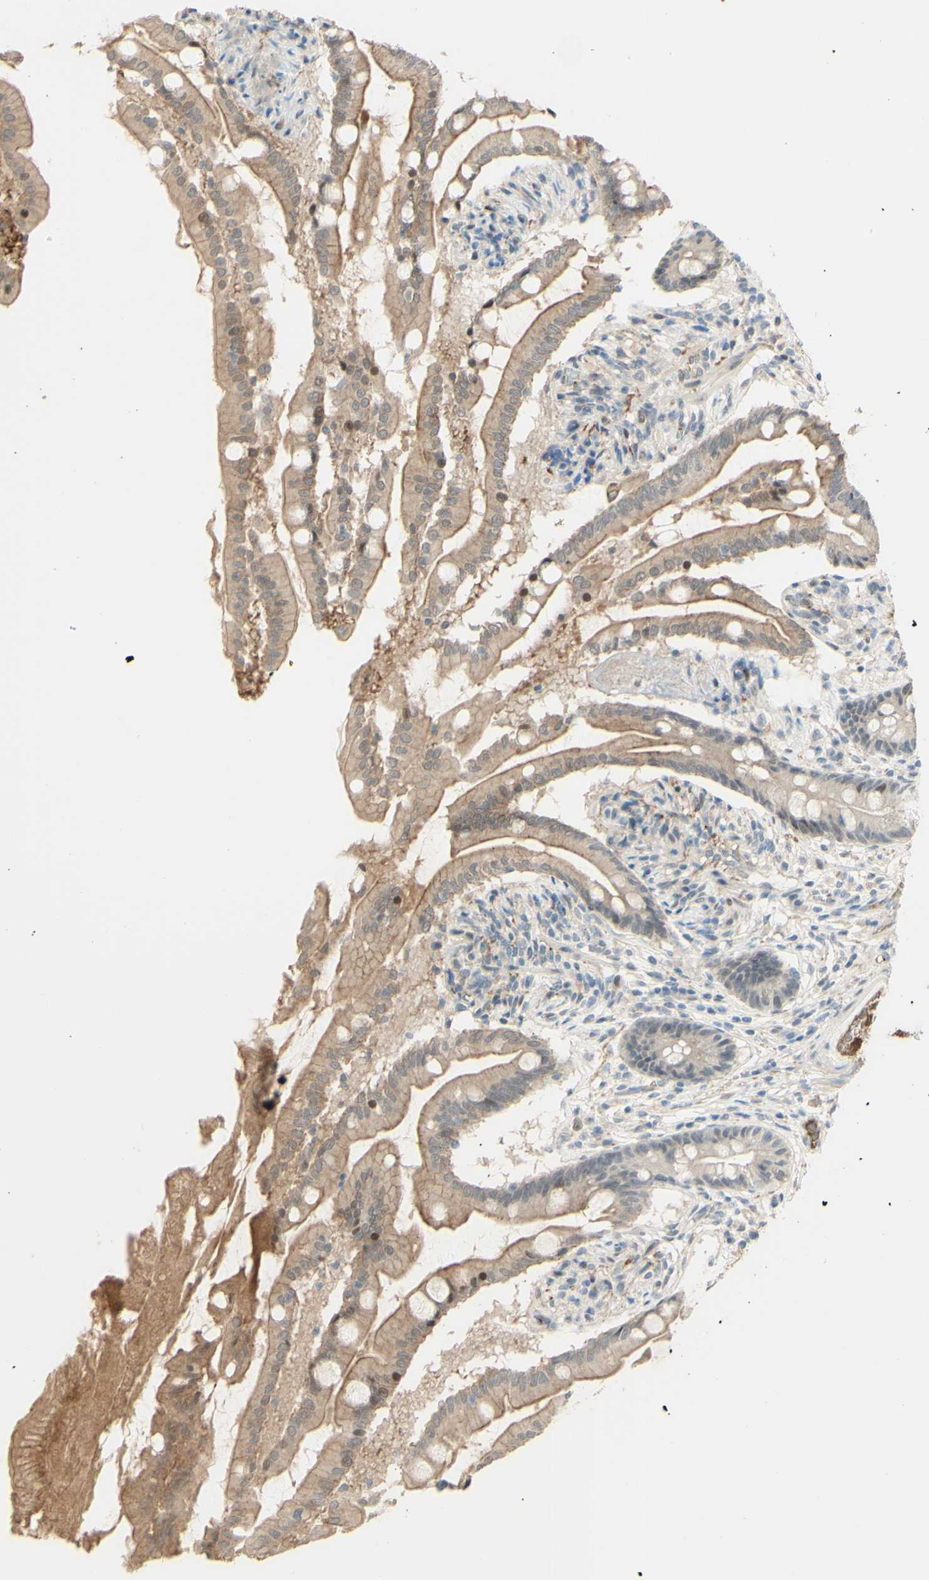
{"staining": {"intensity": "moderate", "quantity": ">75%", "location": "cytoplasmic/membranous,nuclear"}, "tissue": "small intestine", "cell_type": "Glandular cells", "image_type": "normal", "snomed": [{"axis": "morphology", "description": "Normal tissue, NOS"}, {"axis": "topography", "description": "Small intestine"}], "caption": "The image reveals immunohistochemical staining of benign small intestine. There is moderate cytoplasmic/membranous,nuclear staining is seen in approximately >75% of glandular cells. Using DAB (brown) and hematoxylin (blue) stains, captured at high magnification using brightfield microscopy.", "gene": "ANGPT2", "patient": {"sex": "female", "age": 56}}